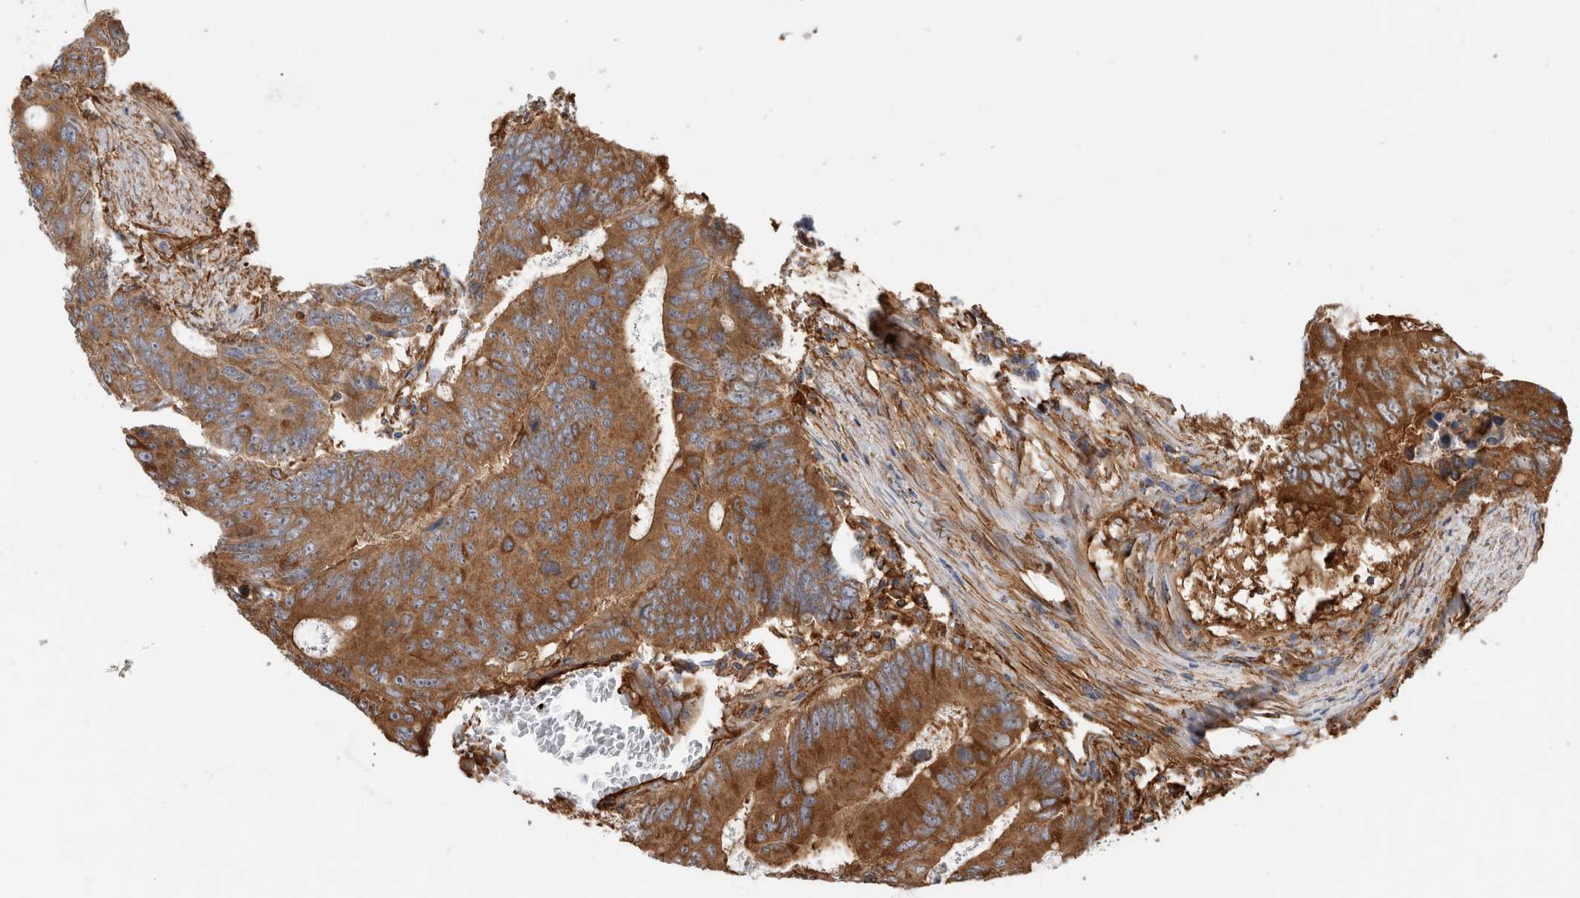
{"staining": {"intensity": "moderate", "quantity": ">75%", "location": "cytoplasmic/membranous"}, "tissue": "colorectal cancer", "cell_type": "Tumor cells", "image_type": "cancer", "snomed": [{"axis": "morphology", "description": "Adenocarcinoma, NOS"}, {"axis": "topography", "description": "Colon"}], "caption": "Colorectal adenocarcinoma tissue exhibits moderate cytoplasmic/membranous positivity in approximately >75% of tumor cells, visualized by immunohistochemistry.", "gene": "ZNF397", "patient": {"sex": "male", "age": 87}}